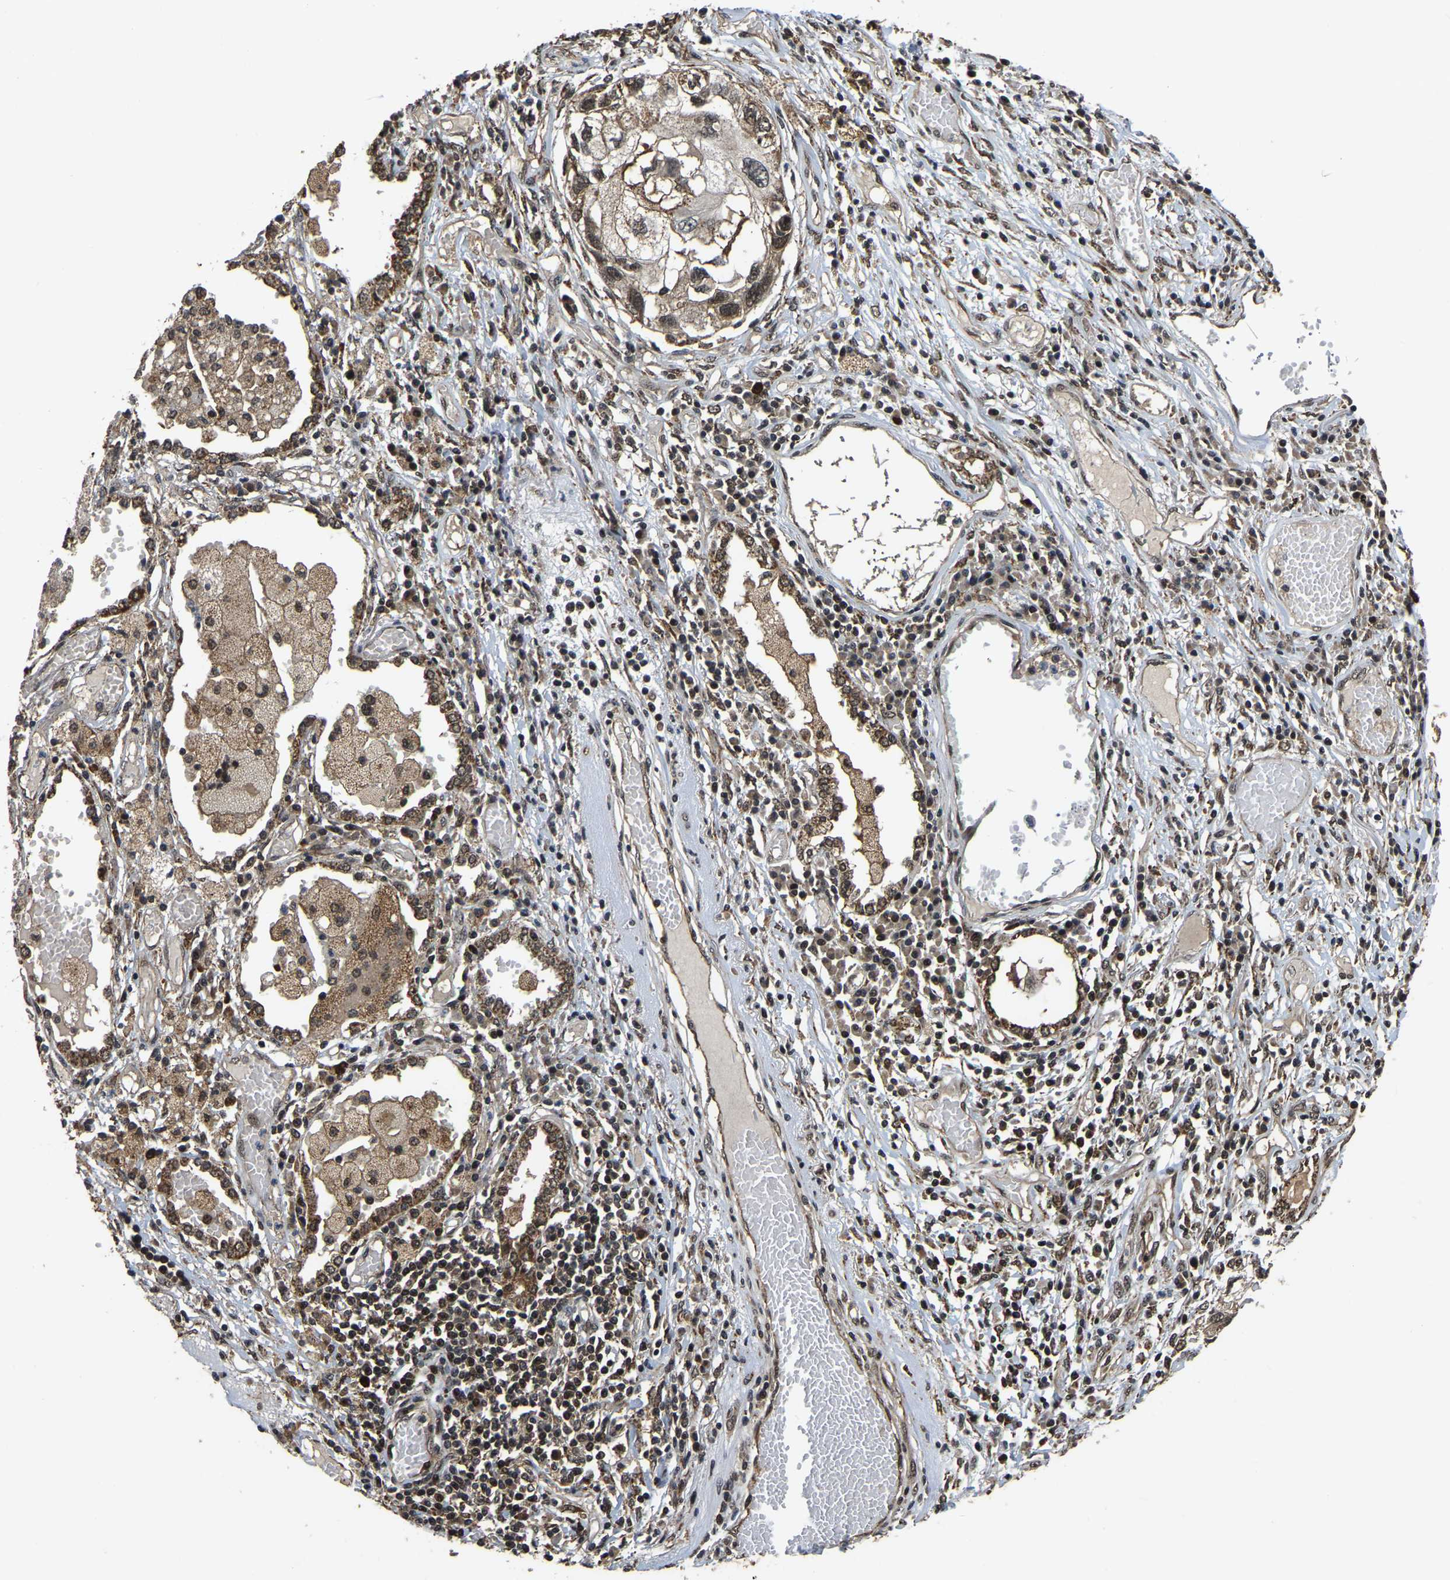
{"staining": {"intensity": "moderate", "quantity": ">75%", "location": "nuclear"}, "tissue": "lung cancer", "cell_type": "Tumor cells", "image_type": "cancer", "snomed": [{"axis": "morphology", "description": "Squamous cell carcinoma, NOS"}, {"axis": "topography", "description": "Lung"}], "caption": "The image shows staining of lung cancer (squamous cell carcinoma), revealing moderate nuclear protein staining (brown color) within tumor cells.", "gene": "CIAO1", "patient": {"sex": "male", "age": 71}}